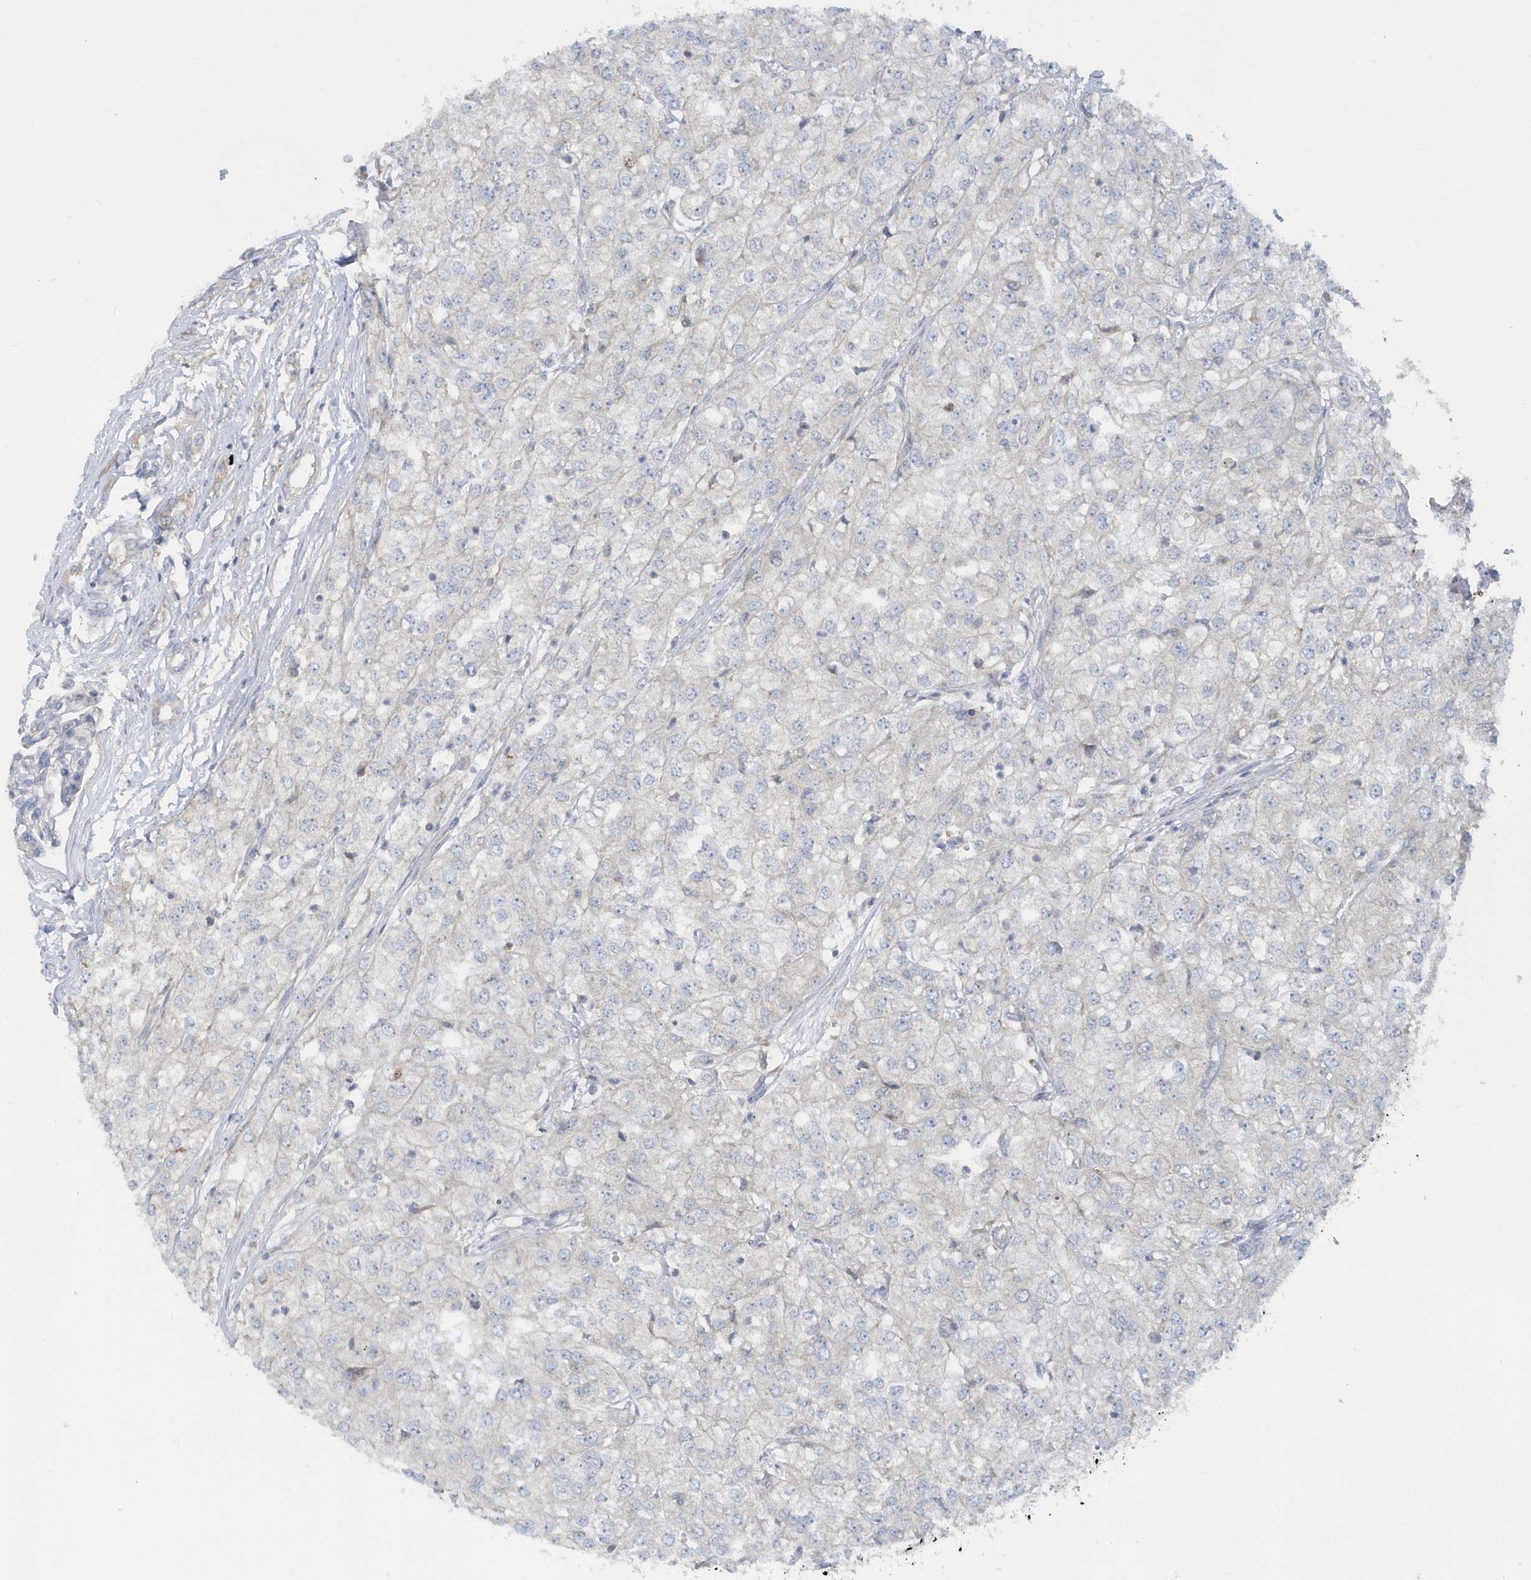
{"staining": {"intensity": "negative", "quantity": "none", "location": "none"}, "tissue": "renal cancer", "cell_type": "Tumor cells", "image_type": "cancer", "snomed": [{"axis": "morphology", "description": "Adenocarcinoma, NOS"}, {"axis": "topography", "description": "Kidney"}], "caption": "Immunohistochemistry (IHC) micrograph of neoplastic tissue: human adenocarcinoma (renal) stained with DAB (3,3'-diaminobenzidine) displays no significant protein expression in tumor cells. Brightfield microscopy of IHC stained with DAB (3,3'-diaminobenzidine) (brown) and hematoxylin (blue), captured at high magnification.", "gene": "EIF3C", "patient": {"sex": "female", "age": 54}}